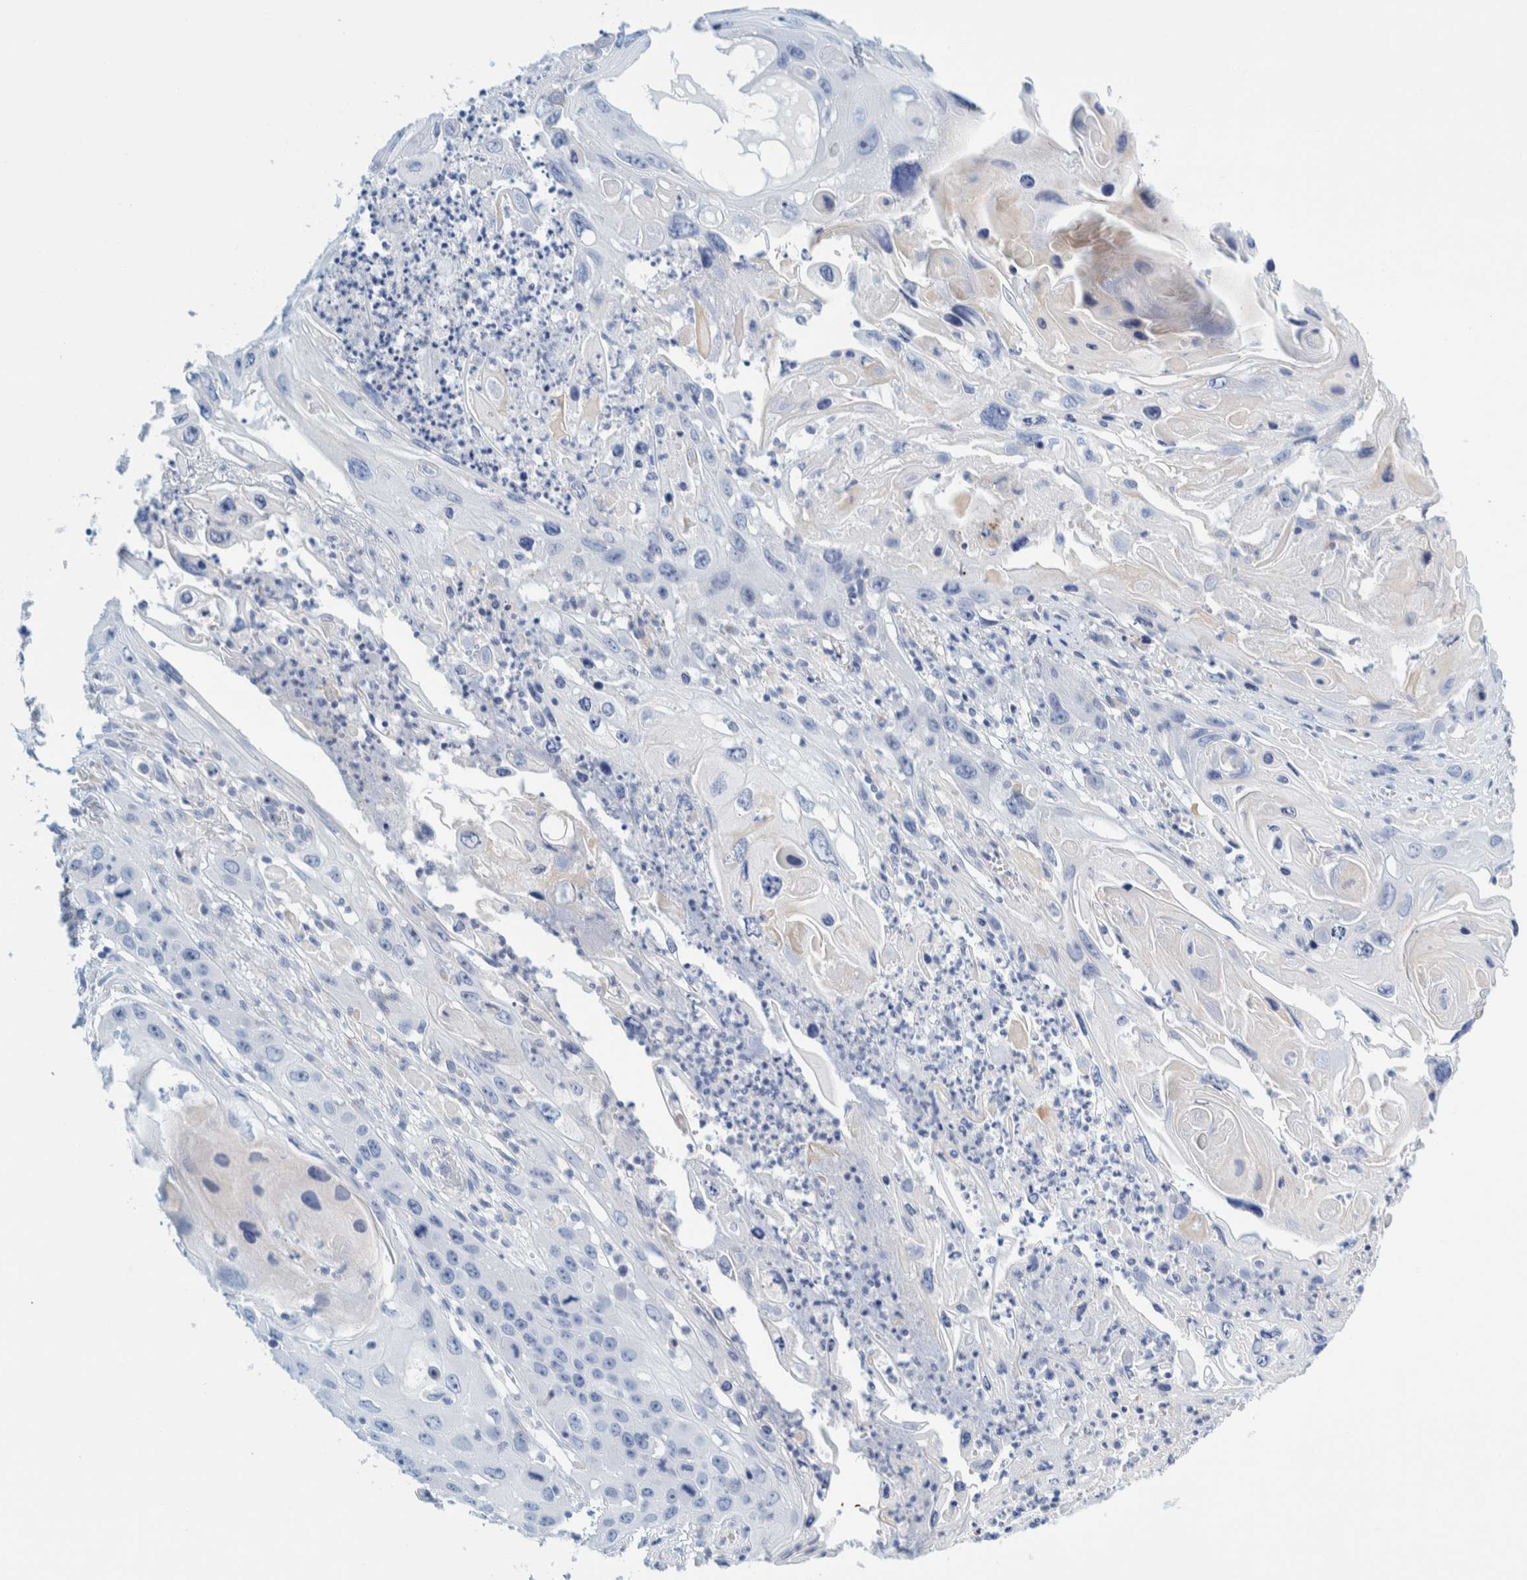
{"staining": {"intensity": "negative", "quantity": "none", "location": "none"}, "tissue": "skin cancer", "cell_type": "Tumor cells", "image_type": "cancer", "snomed": [{"axis": "morphology", "description": "Squamous cell carcinoma, NOS"}, {"axis": "topography", "description": "Skin"}], "caption": "High power microscopy photomicrograph of an immunohistochemistry (IHC) histopathology image of skin cancer, revealing no significant positivity in tumor cells.", "gene": "MOG", "patient": {"sex": "male", "age": 55}}